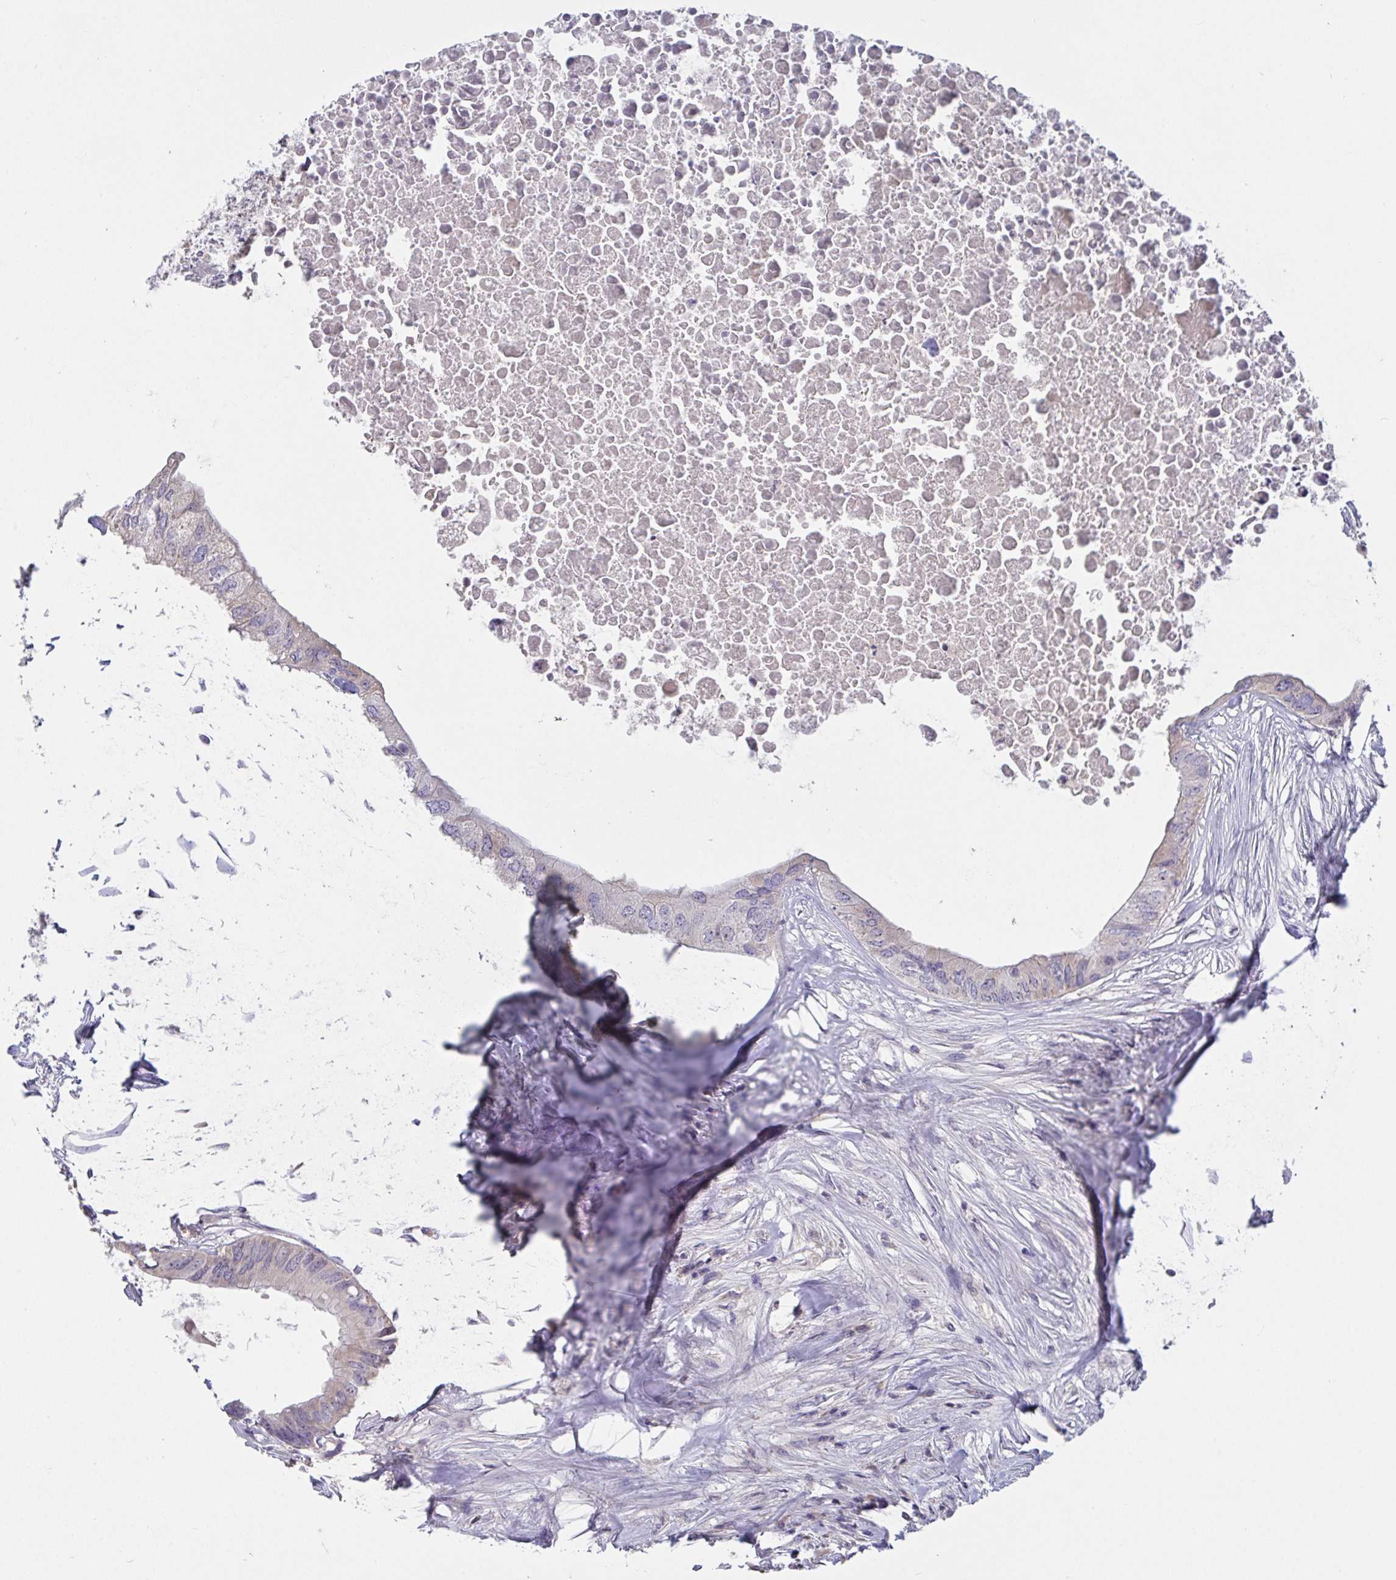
{"staining": {"intensity": "negative", "quantity": "none", "location": "none"}, "tissue": "colorectal cancer", "cell_type": "Tumor cells", "image_type": "cancer", "snomed": [{"axis": "morphology", "description": "Adenocarcinoma, NOS"}, {"axis": "topography", "description": "Colon"}], "caption": "Tumor cells show no significant protein positivity in colorectal adenocarcinoma.", "gene": "MYC", "patient": {"sex": "male", "age": 71}}